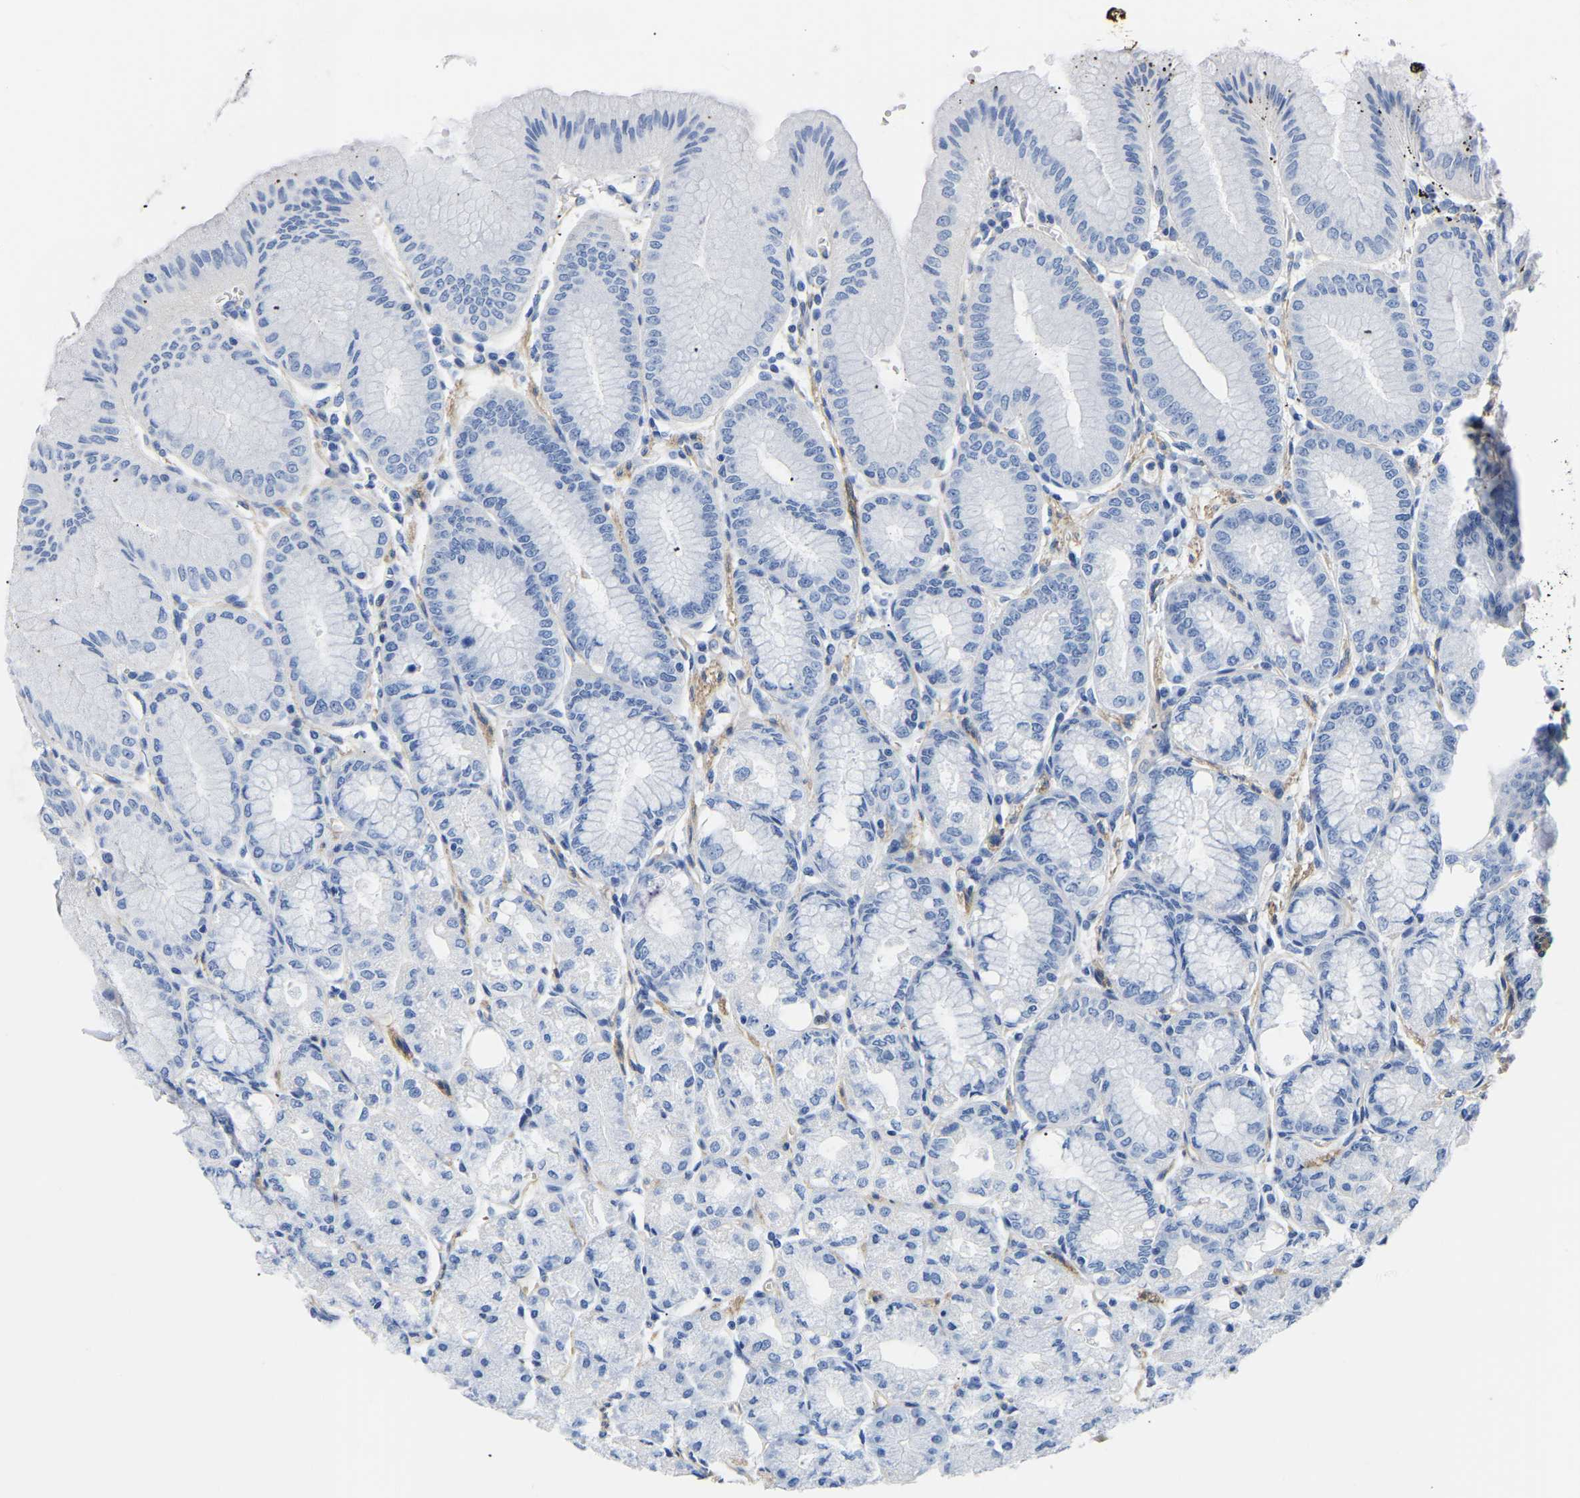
{"staining": {"intensity": "negative", "quantity": "none", "location": "none"}, "tissue": "stomach", "cell_type": "Glandular cells", "image_type": "normal", "snomed": [{"axis": "morphology", "description": "Normal tissue, NOS"}, {"axis": "topography", "description": "Stomach, lower"}], "caption": "This histopathology image is of unremarkable stomach stained with immunohistochemistry (IHC) to label a protein in brown with the nuclei are counter-stained blue. There is no expression in glandular cells.", "gene": "UPK3A", "patient": {"sex": "male", "age": 71}}